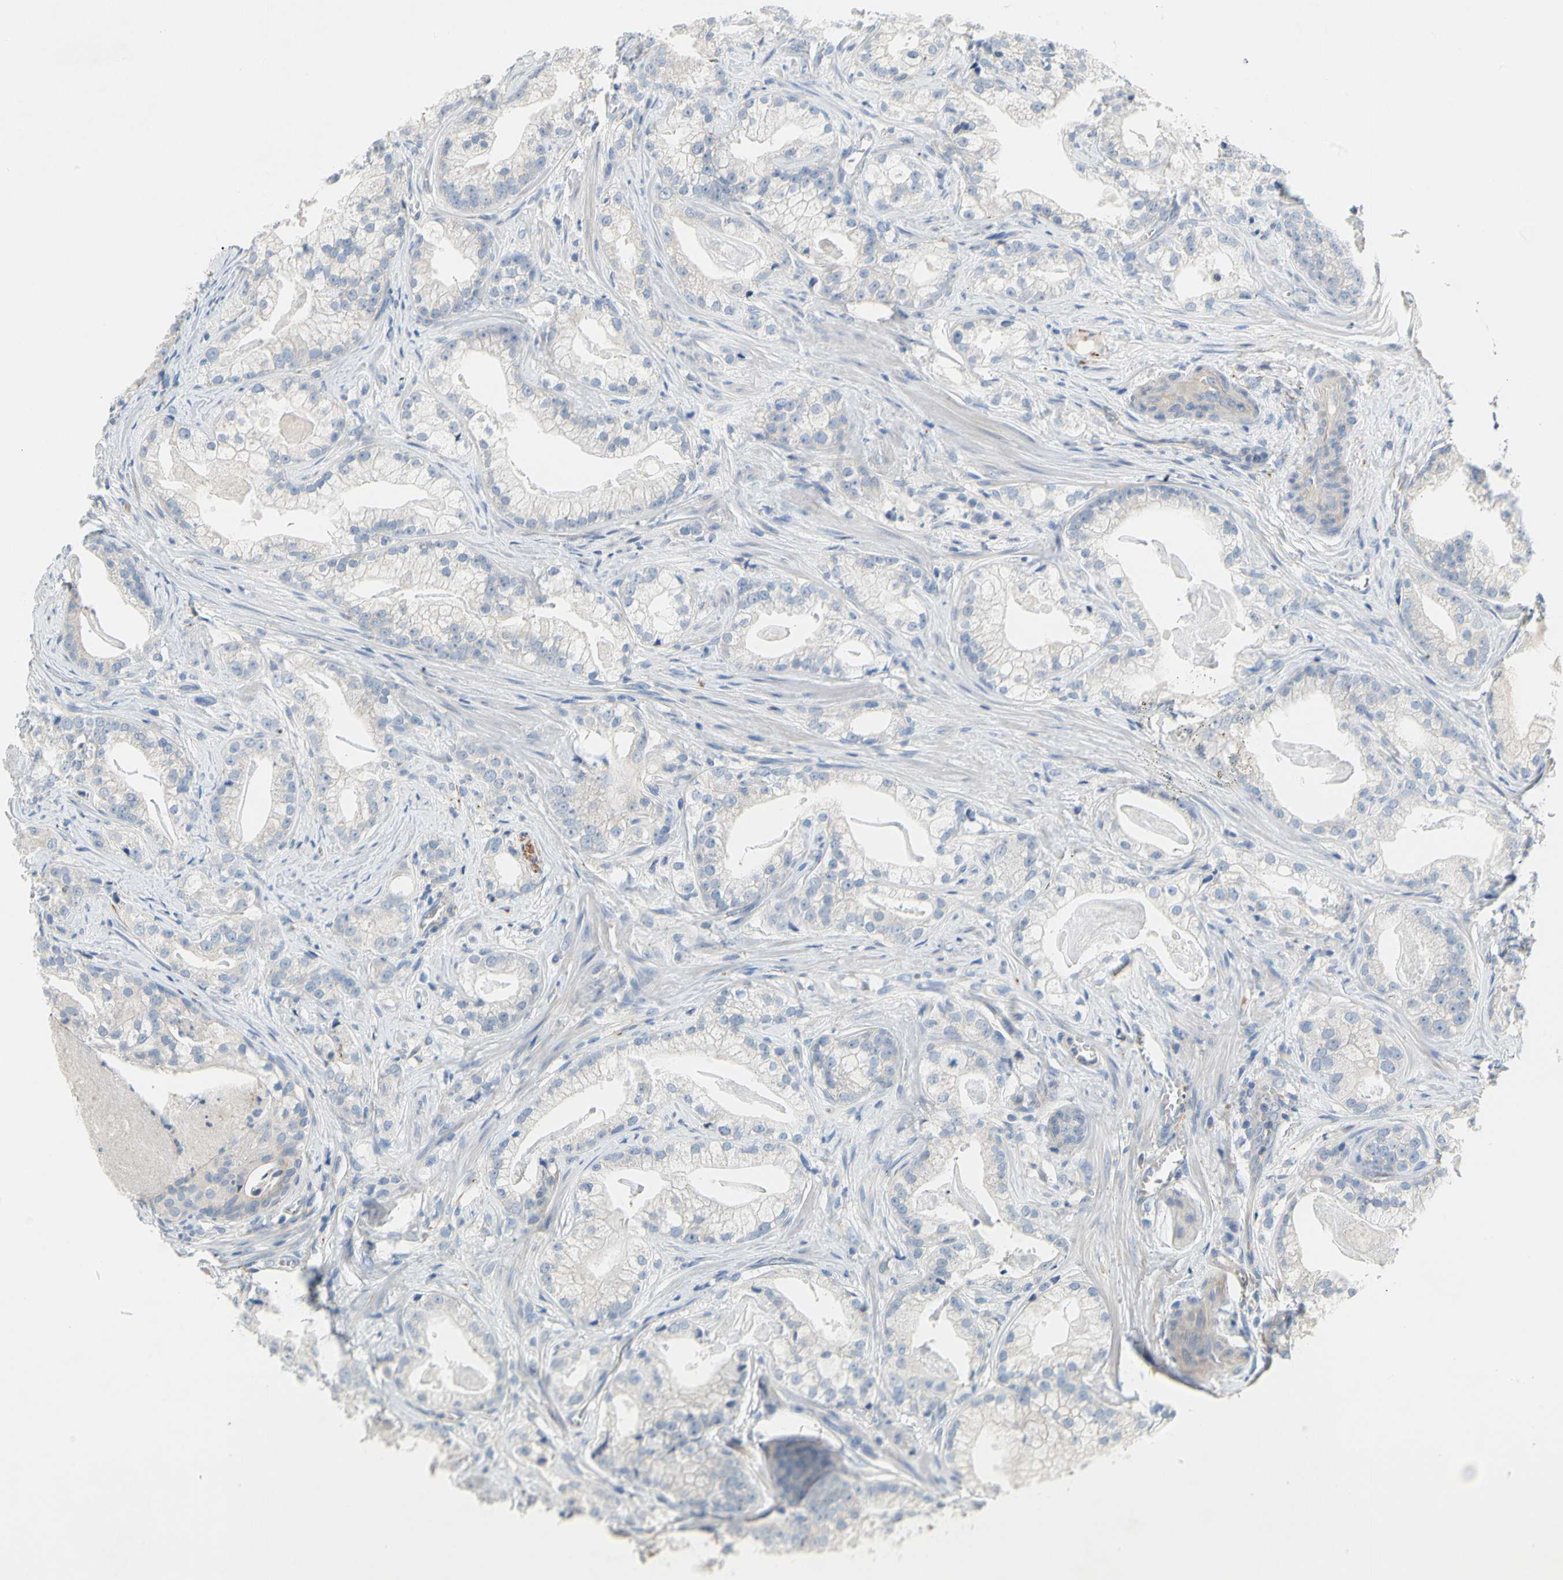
{"staining": {"intensity": "negative", "quantity": "none", "location": "none"}, "tissue": "prostate cancer", "cell_type": "Tumor cells", "image_type": "cancer", "snomed": [{"axis": "morphology", "description": "Adenocarcinoma, Low grade"}, {"axis": "topography", "description": "Prostate"}], "caption": "Prostate adenocarcinoma (low-grade) was stained to show a protein in brown. There is no significant expression in tumor cells.", "gene": "CCM2L", "patient": {"sex": "male", "age": 59}}